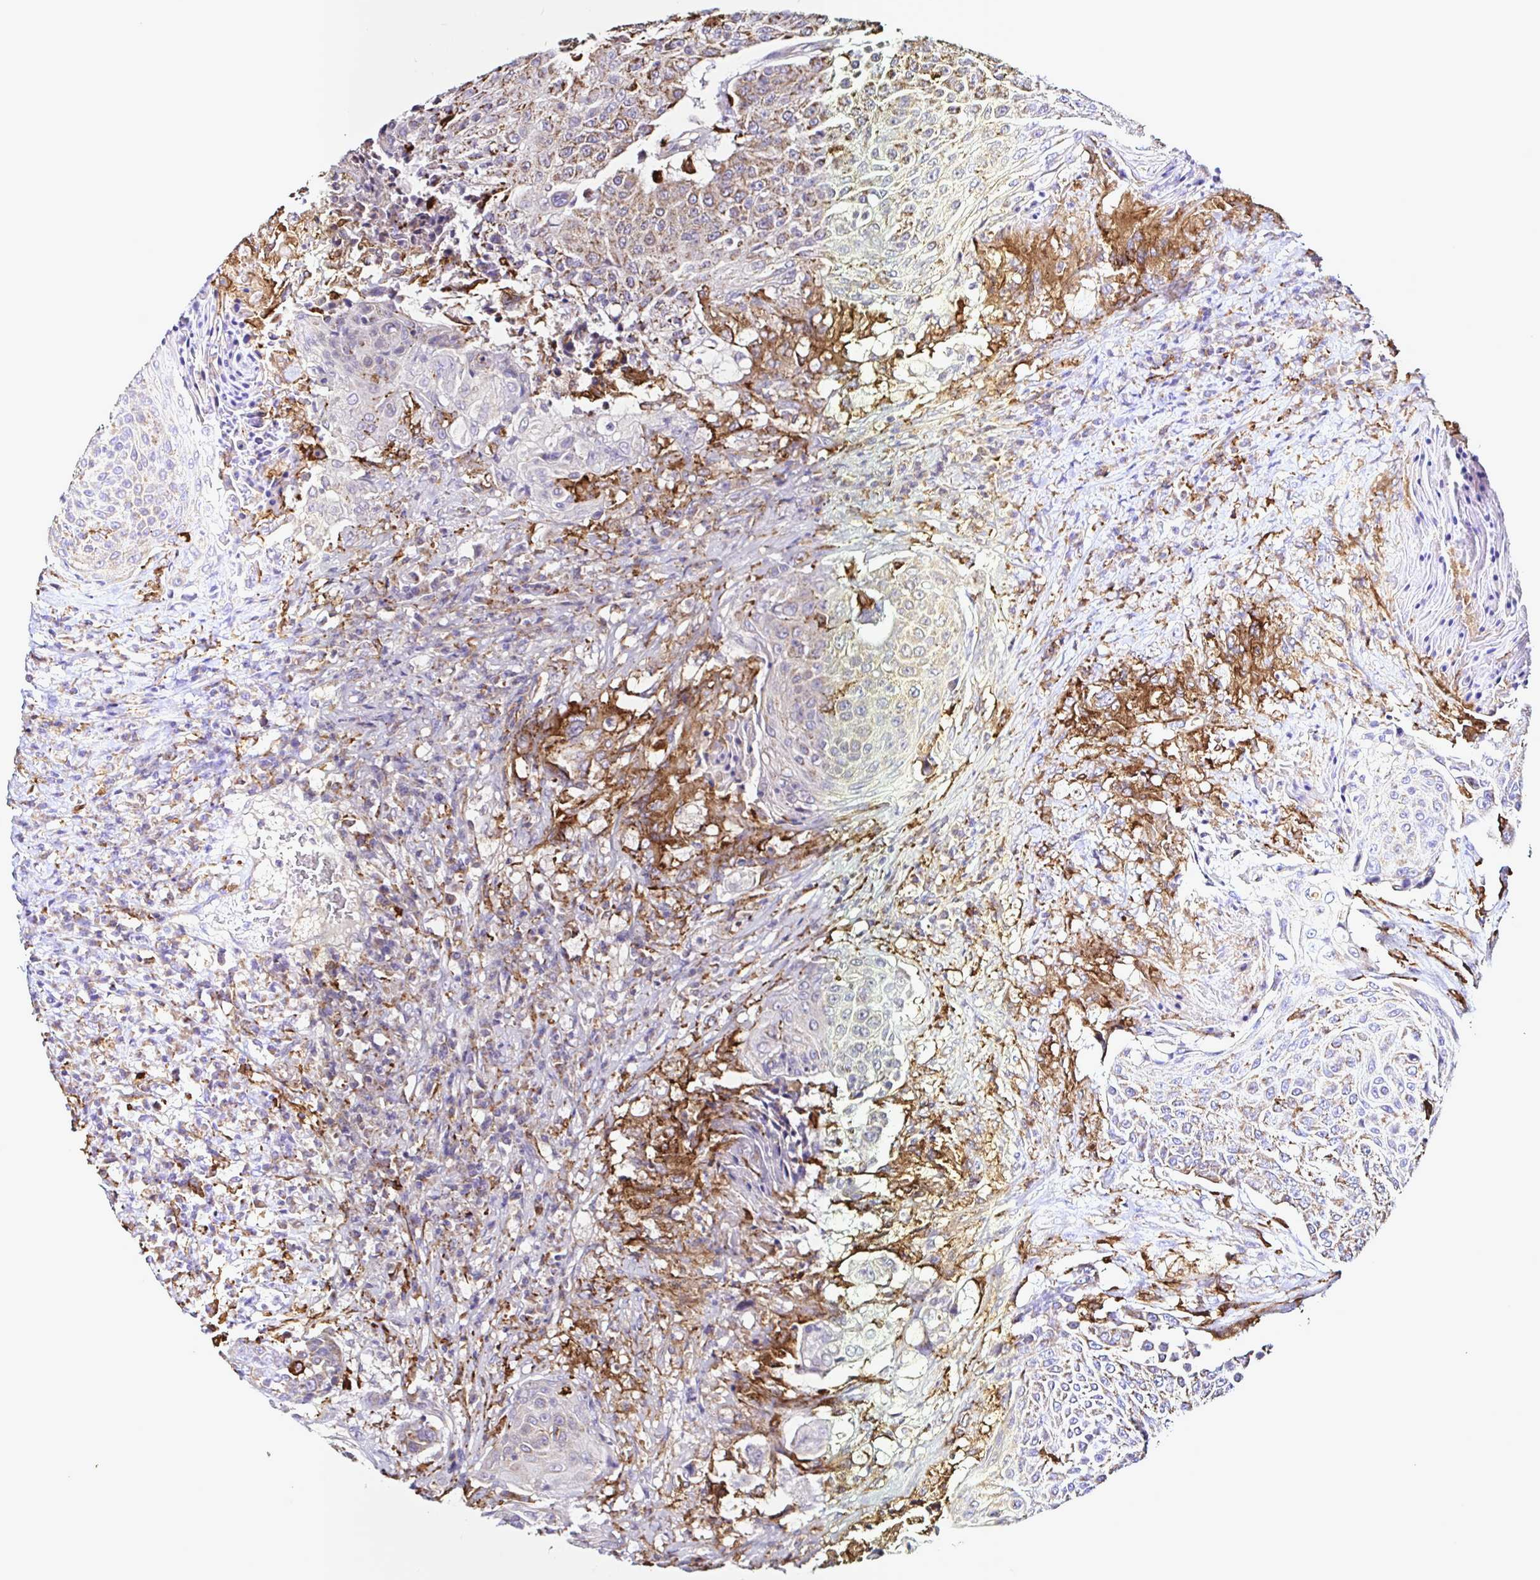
{"staining": {"intensity": "moderate", "quantity": "25%-75%", "location": "cytoplasmic/membranous"}, "tissue": "urothelial cancer", "cell_type": "Tumor cells", "image_type": "cancer", "snomed": [{"axis": "morphology", "description": "Urothelial carcinoma, High grade"}, {"axis": "topography", "description": "Urinary bladder"}], "caption": "A brown stain labels moderate cytoplasmic/membranous expression of a protein in human urothelial cancer tumor cells.", "gene": "MSR1", "patient": {"sex": "female", "age": 63}}